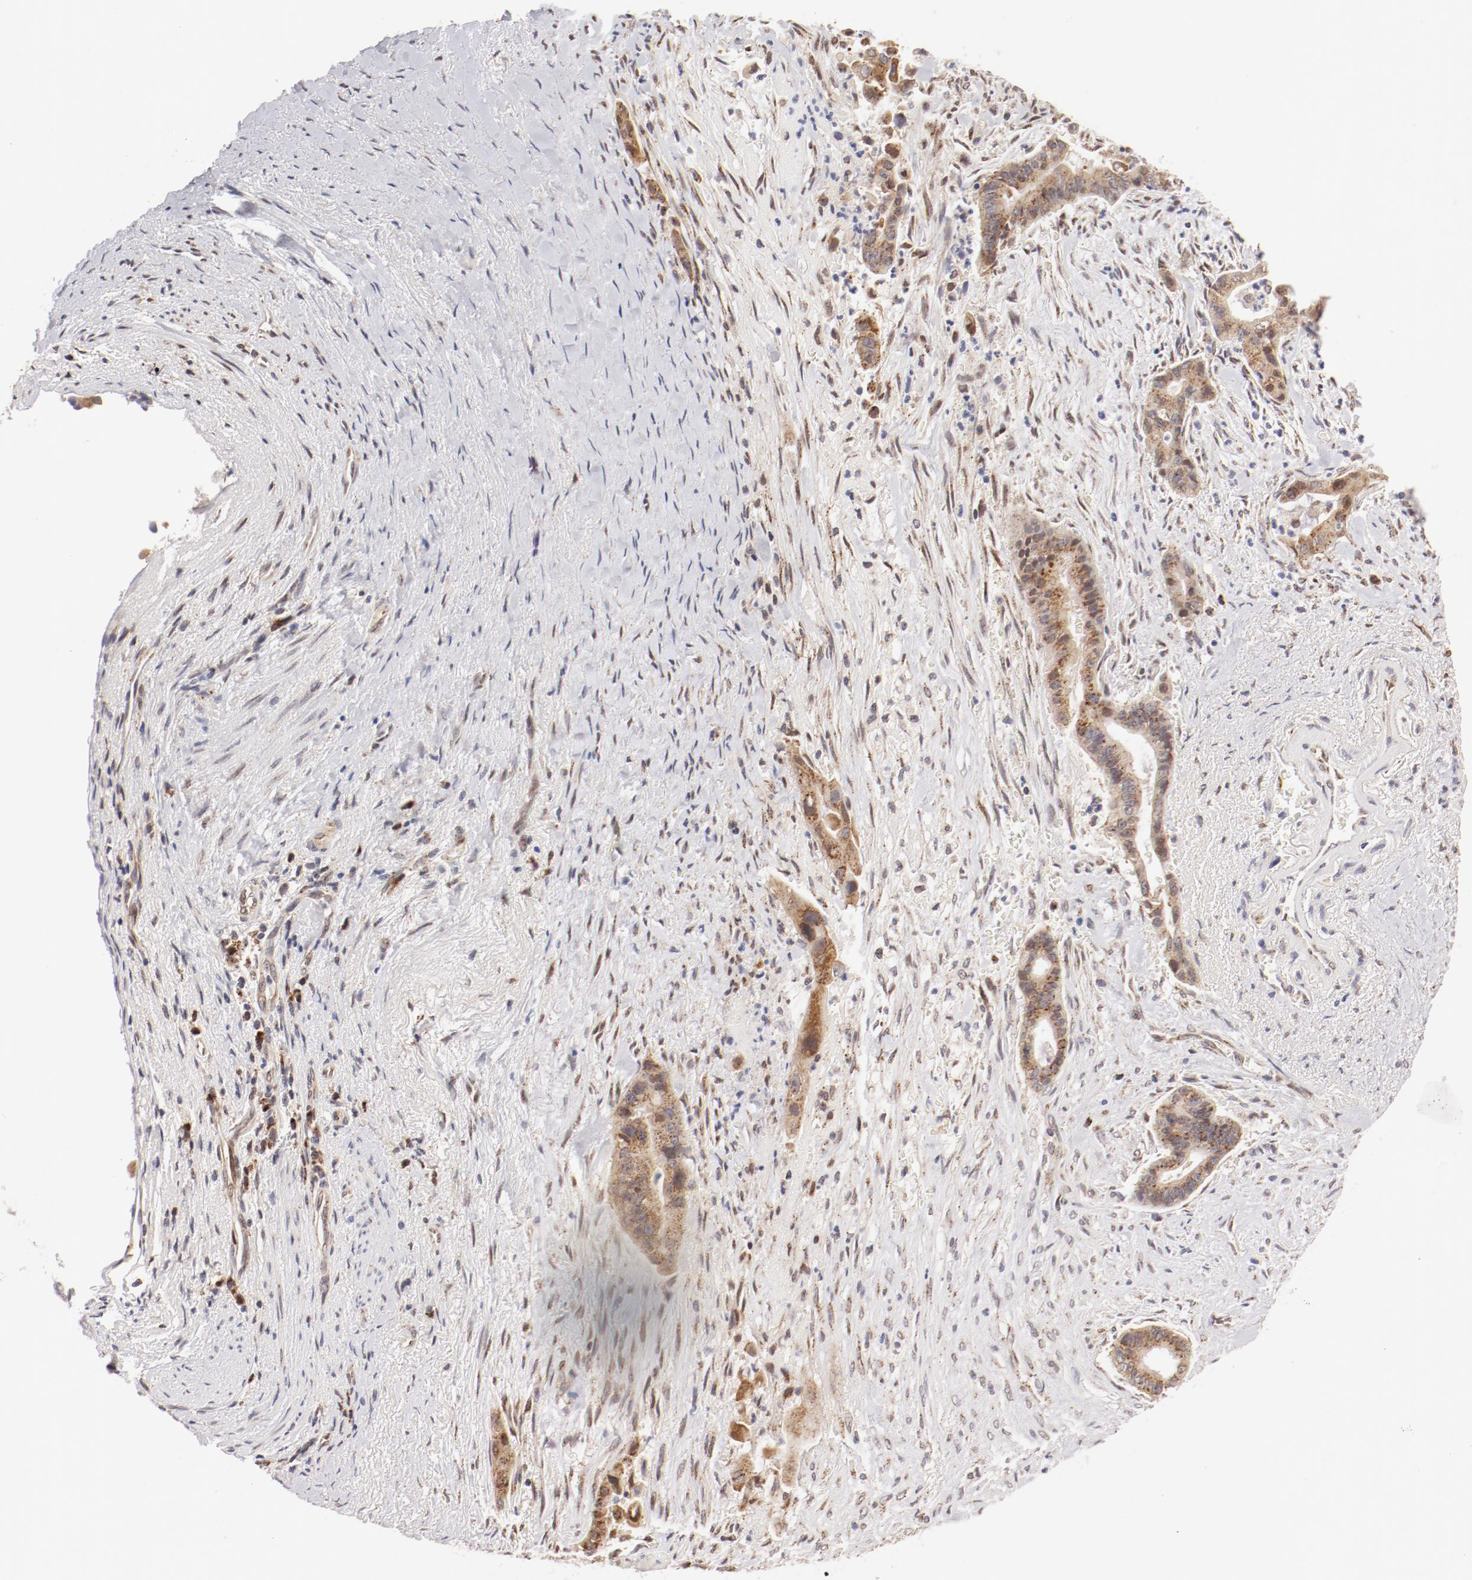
{"staining": {"intensity": "moderate", "quantity": ">75%", "location": "cytoplasmic/membranous"}, "tissue": "liver cancer", "cell_type": "Tumor cells", "image_type": "cancer", "snomed": [{"axis": "morphology", "description": "Cholangiocarcinoma"}, {"axis": "topography", "description": "Liver"}], "caption": "A histopathology image showing moderate cytoplasmic/membranous positivity in approximately >75% of tumor cells in liver cancer, as visualized by brown immunohistochemical staining.", "gene": "RPL12", "patient": {"sex": "female", "age": 55}}